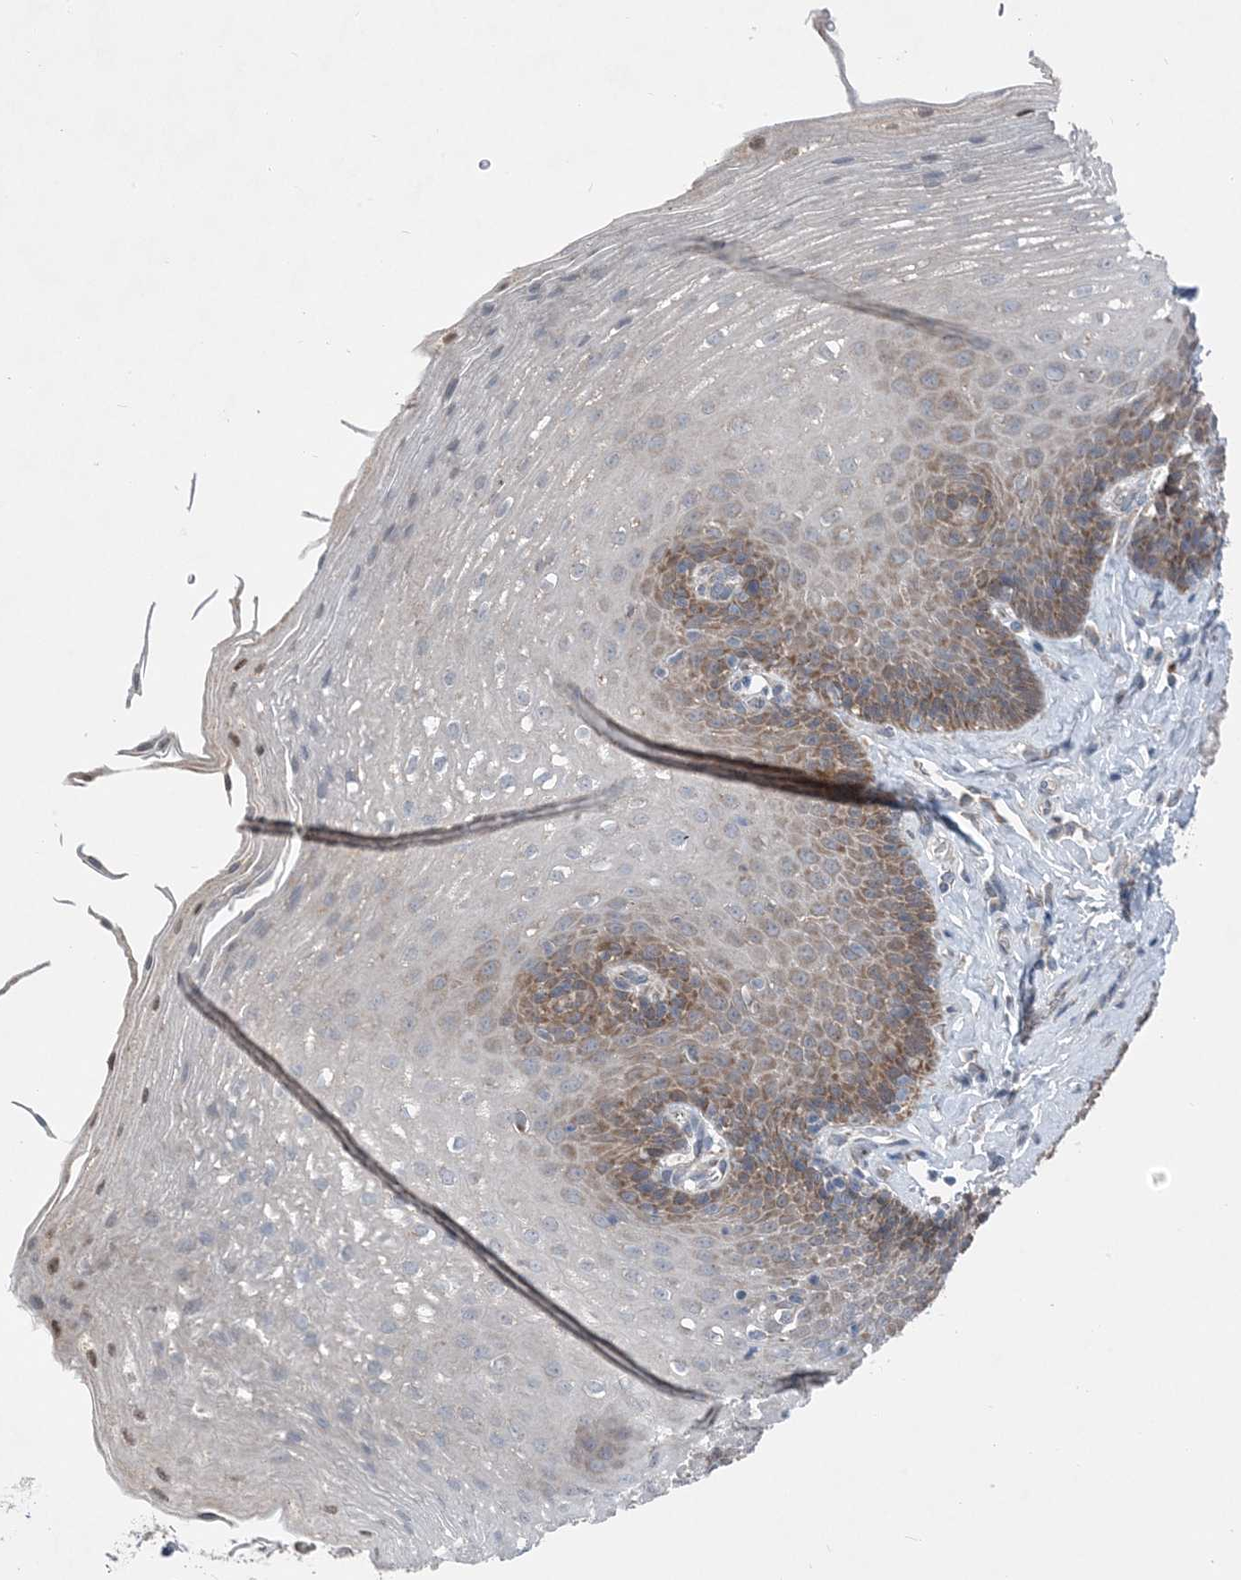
{"staining": {"intensity": "moderate", "quantity": "25%-75%", "location": "cytoplasmic/membranous"}, "tissue": "esophagus", "cell_type": "Squamous epithelial cells", "image_type": "normal", "snomed": [{"axis": "morphology", "description": "Normal tissue, NOS"}, {"axis": "topography", "description": "Esophagus"}], "caption": "High-magnification brightfield microscopy of benign esophagus stained with DAB (3,3'-diaminobenzidine) (brown) and counterstained with hematoxylin (blue). squamous epithelial cells exhibit moderate cytoplasmic/membranous staining is seen in approximately25%-75% of cells.", "gene": "DHX30", "patient": {"sex": "female", "age": 66}}